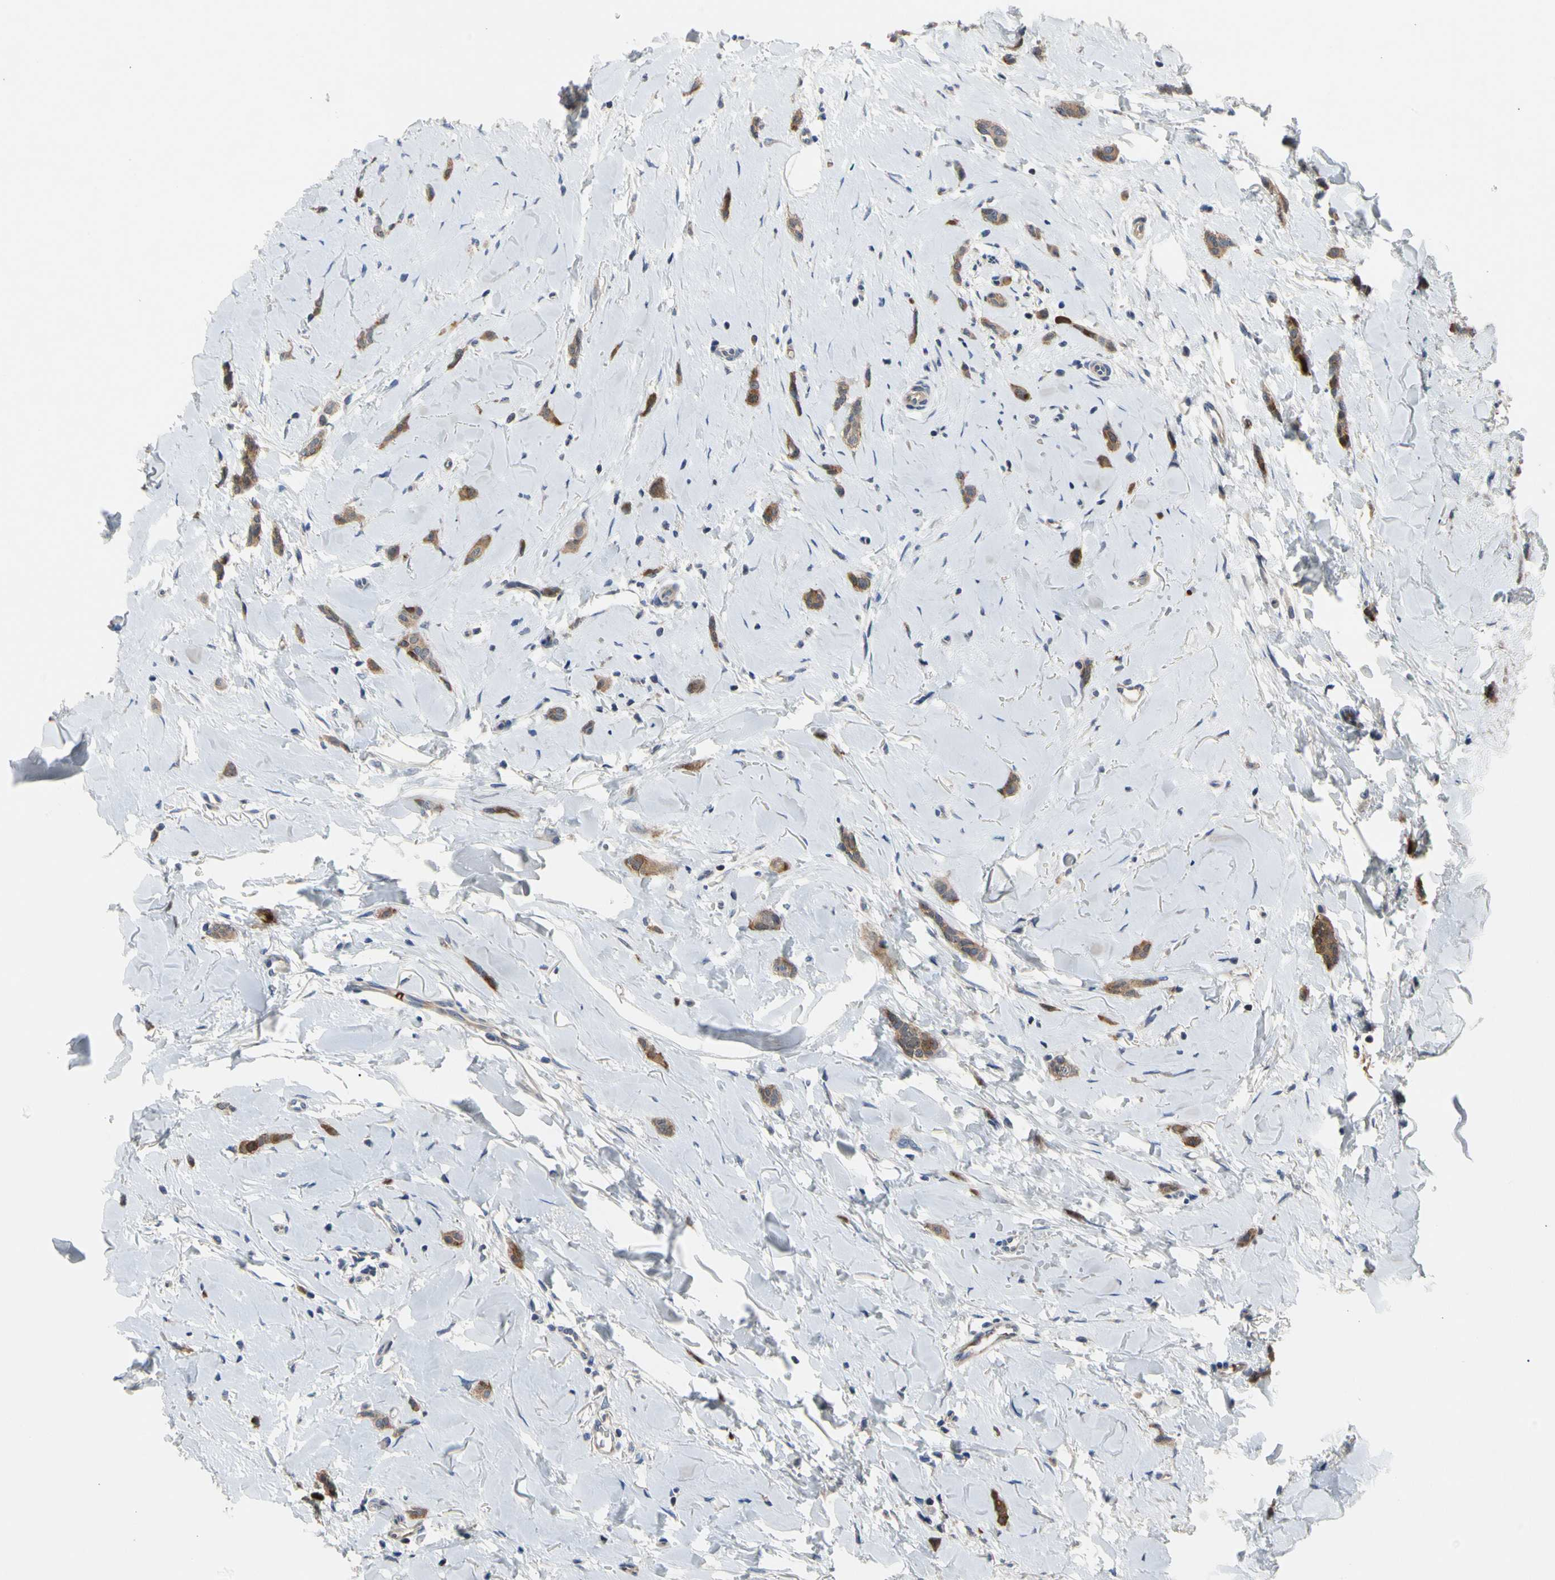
{"staining": {"intensity": "moderate", "quantity": ">75%", "location": "cytoplasmic/membranous"}, "tissue": "breast cancer", "cell_type": "Tumor cells", "image_type": "cancer", "snomed": [{"axis": "morphology", "description": "Lobular carcinoma"}, {"axis": "topography", "description": "Skin"}, {"axis": "topography", "description": "Breast"}], "caption": "Immunohistochemistry (IHC) of human breast cancer (lobular carcinoma) demonstrates medium levels of moderate cytoplasmic/membranous positivity in about >75% of tumor cells.", "gene": "HMGCR", "patient": {"sex": "female", "age": 46}}